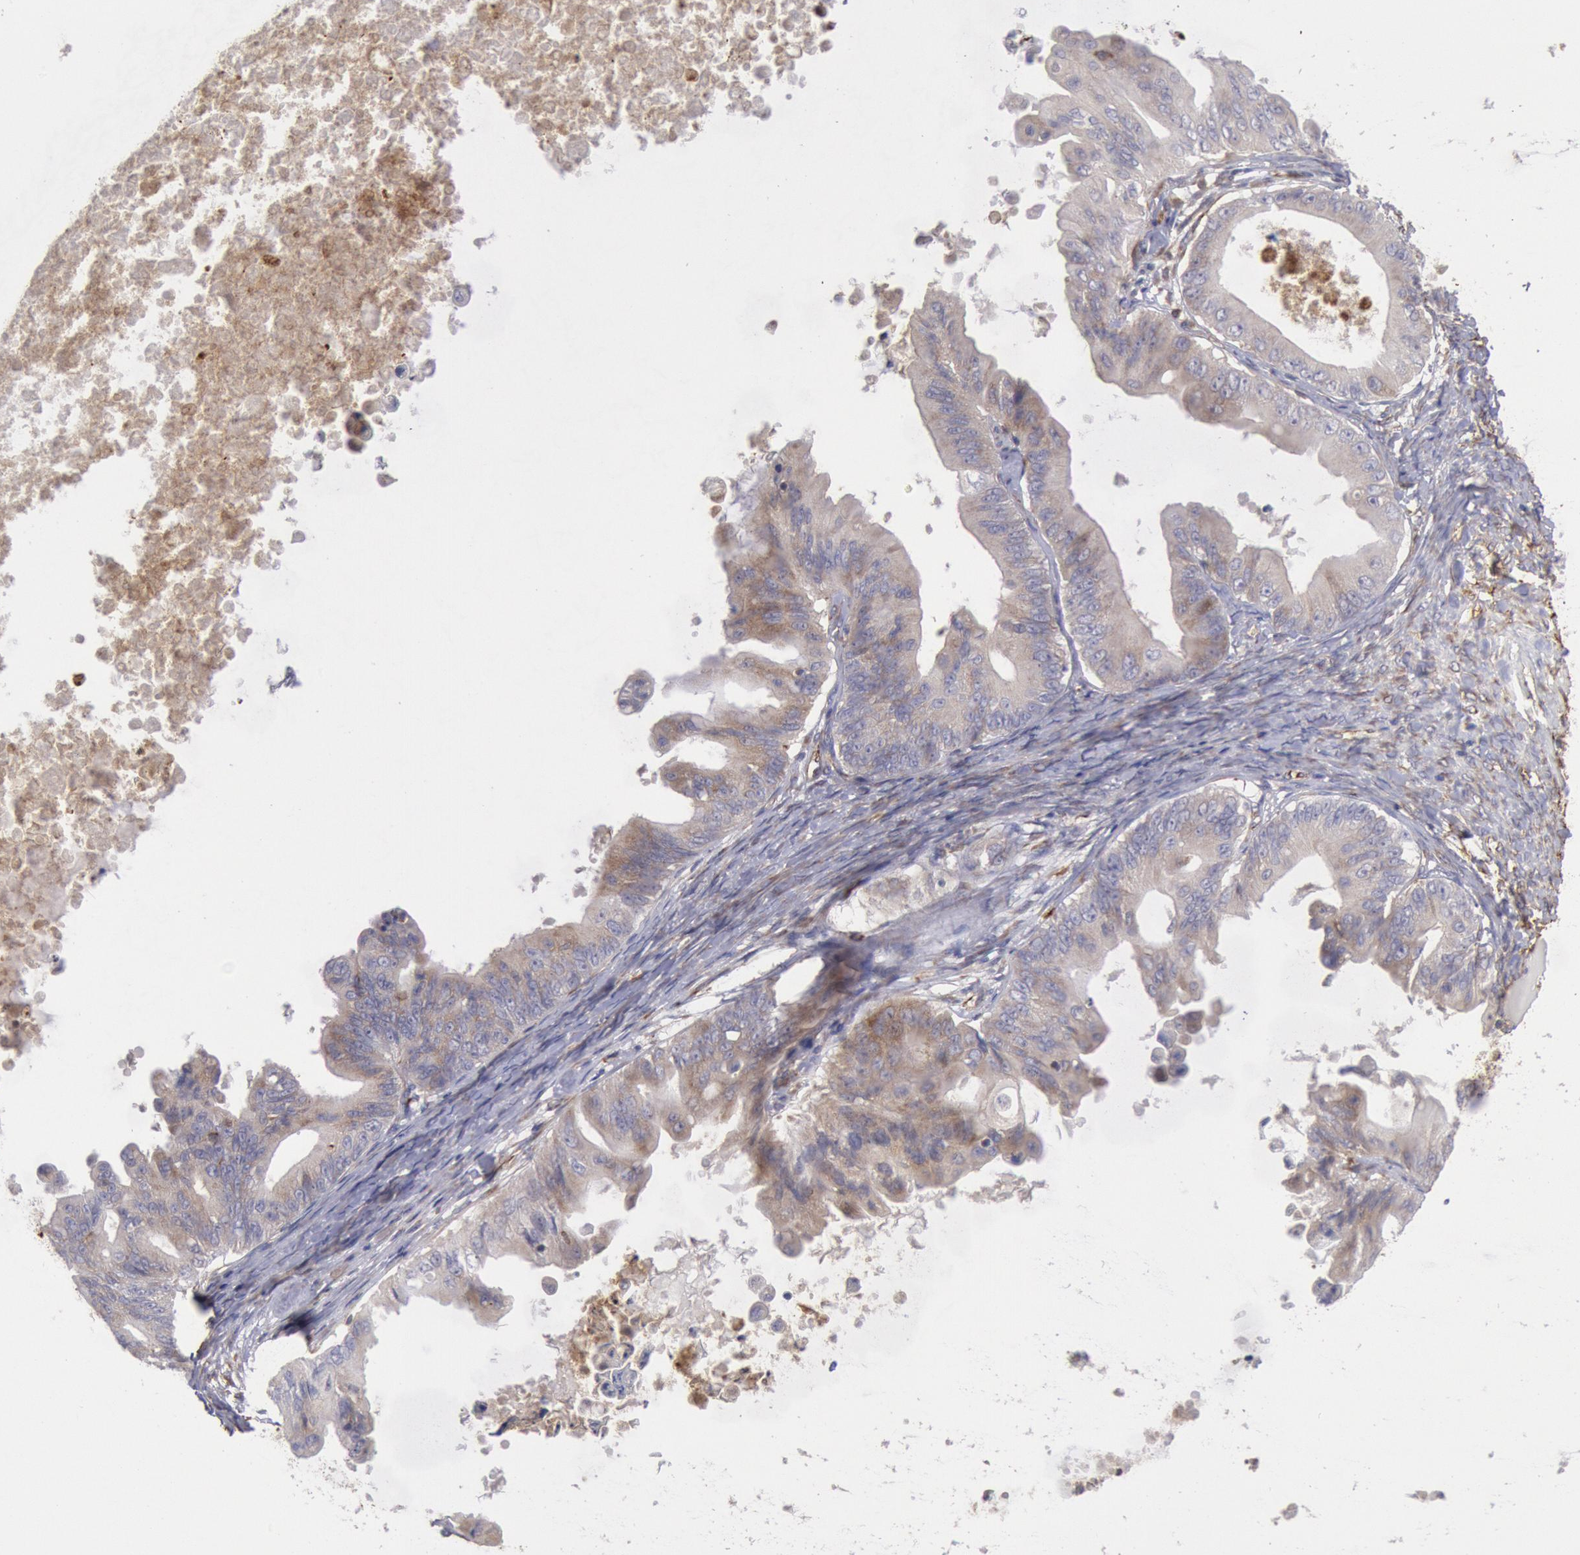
{"staining": {"intensity": "weak", "quantity": "25%-75%", "location": "cytoplasmic/membranous"}, "tissue": "ovarian cancer", "cell_type": "Tumor cells", "image_type": "cancer", "snomed": [{"axis": "morphology", "description": "Cystadenocarcinoma, mucinous, NOS"}, {"axis": "topography", "description": "Ovary"}], "caption": "Immunohistochemical staining of human ovarian cancer (mucinous cystadenocarcinoma) reveals low levels of weak cytoplasmic/membranous protein expression in about 25%-75% of tumor cells.", "gene": "RNF139", "patient": {"sex": "female", "age": 37}}